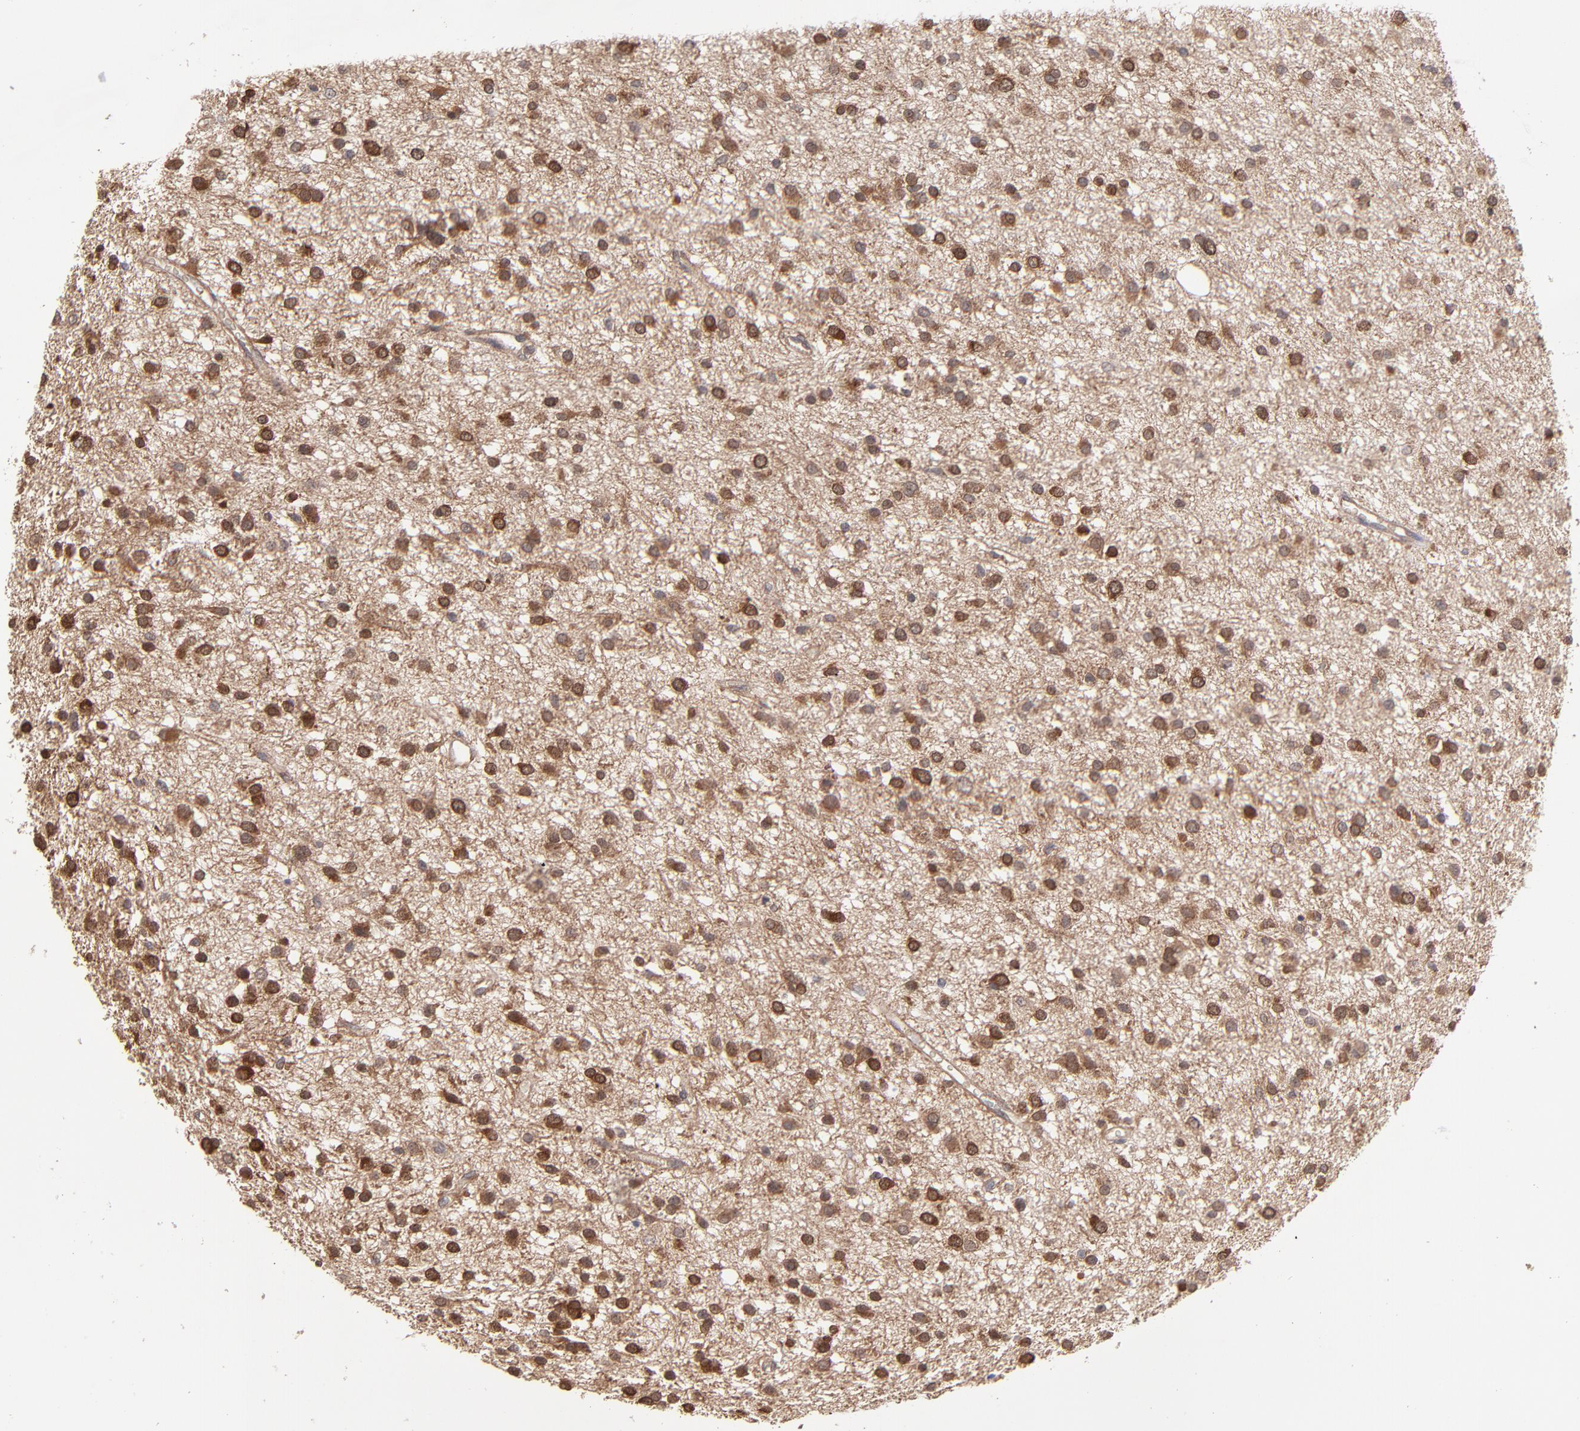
{"staining": {"intensity": "strong", "quantity": "25%-75%", "location": "cytoplasmic/membranous"}, "tissue": "glioma", "cell_type": "Tumor cells", "image_type": "cancer", "snomed": [{"axis": "morphology", "description": "Glioma, malignant, Low grade"}, {"axis": "topography", "description": "Brain"}], "caption": "DAB (3,3'-diaminobenzidine) immunohistochemical staining of human glioma displays strong cytoplasmic/membranous protein positivity in approximately 25%-75% of tumor cells. (DAB (3,3'-diaminobenzidine) IHC, brown staining for protein, blue staining for nuclei).", "gene": "GART", "patient": {"sex": "female", "age": 36}}